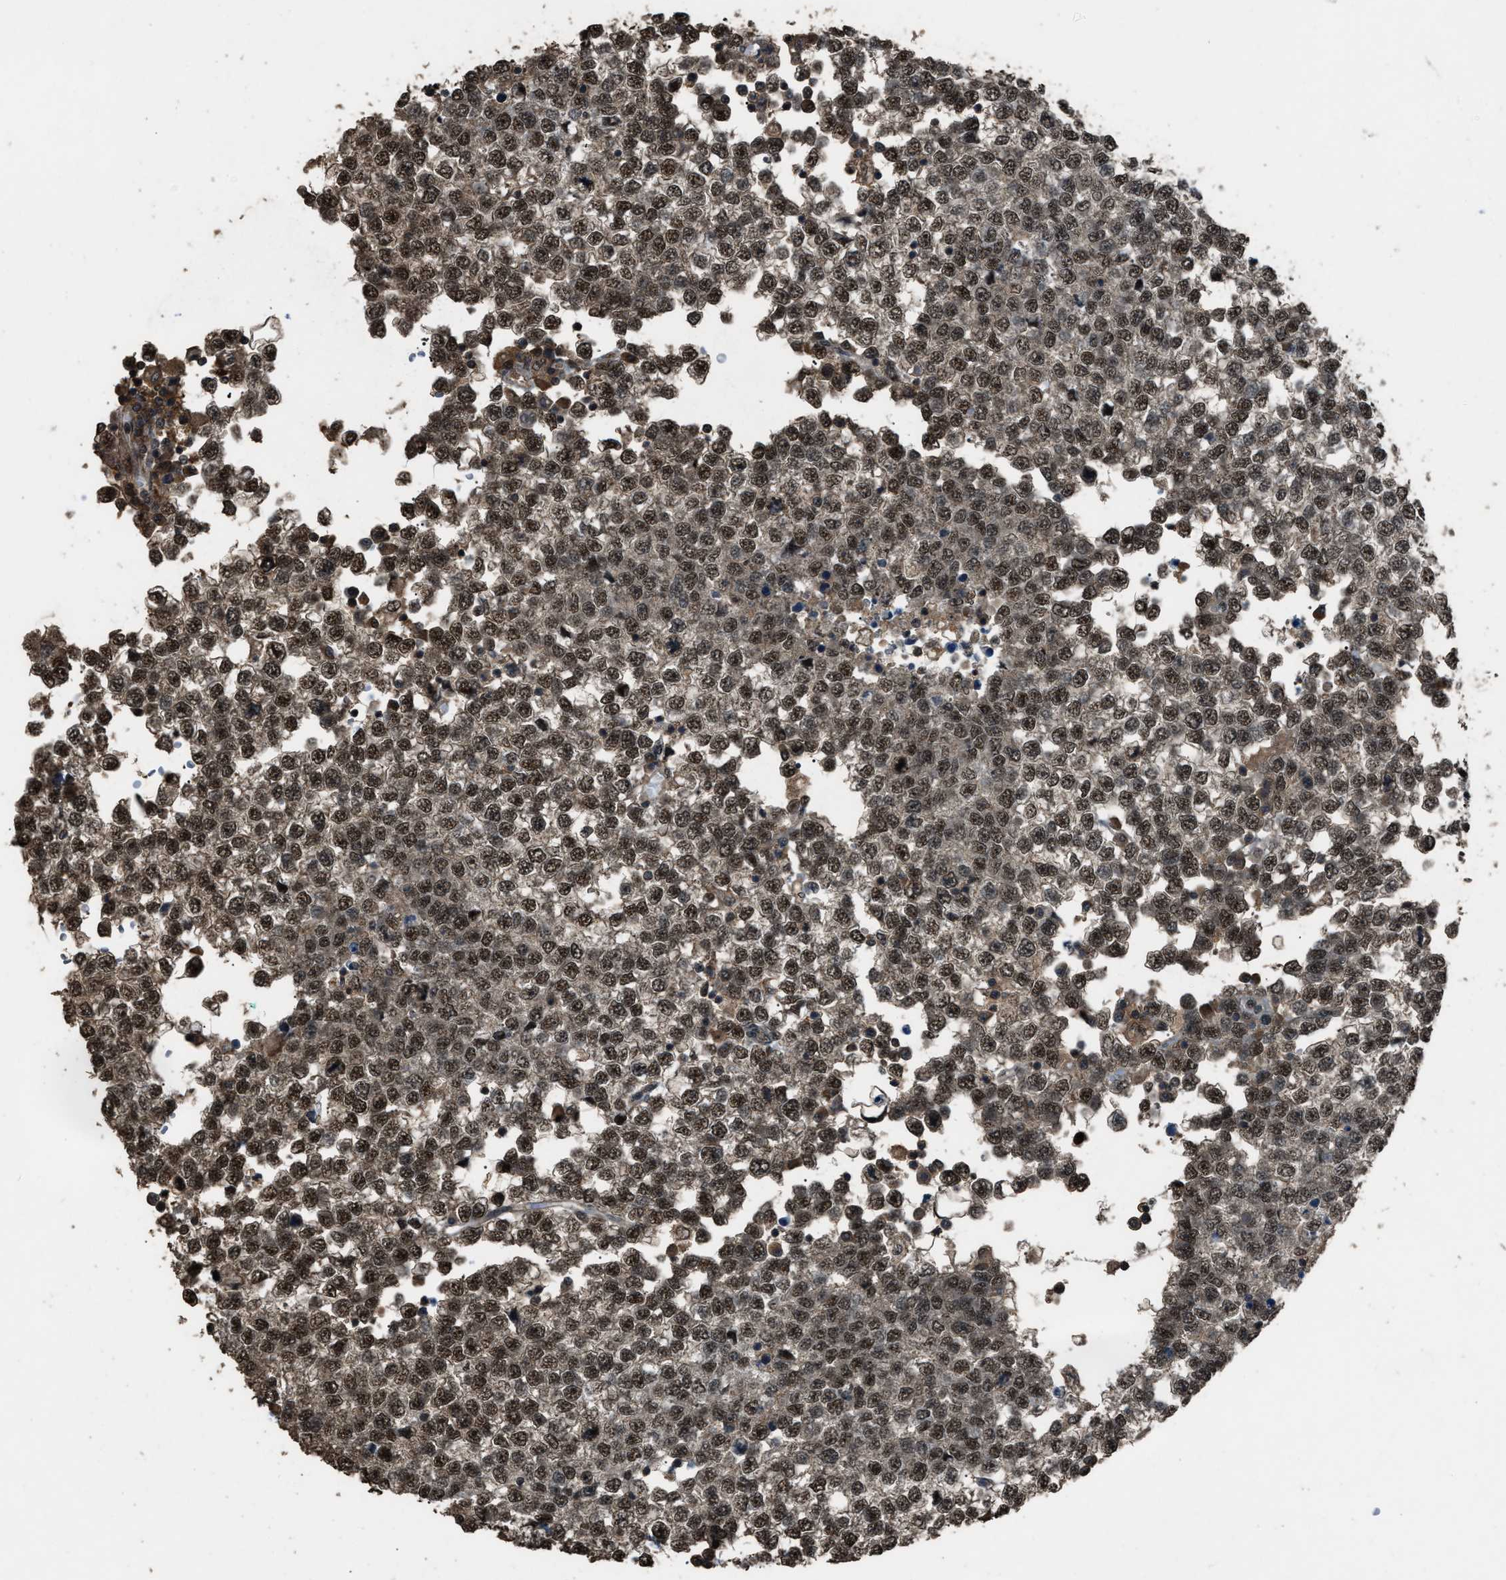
{"staining": {"intensity": "moderate", "quantity": ">75%", "location": "nuclear"}, "tissue": "testis cancer", "cell_type": "Tumor cells", "image_type": "cancer", "snomed": [{"axis": "morphology", "description": "Seminoma, NOS"}, {"axis": "topography", "description": "Testis"}], "caption": "Seminoma (testis) was stained to show a protein in brown. There is medium levels of moderate nuclear staining in approximately >75% of tumor cells.", "gene": "SERTAD2", "patient": {"sex": "male", "age": 65}}